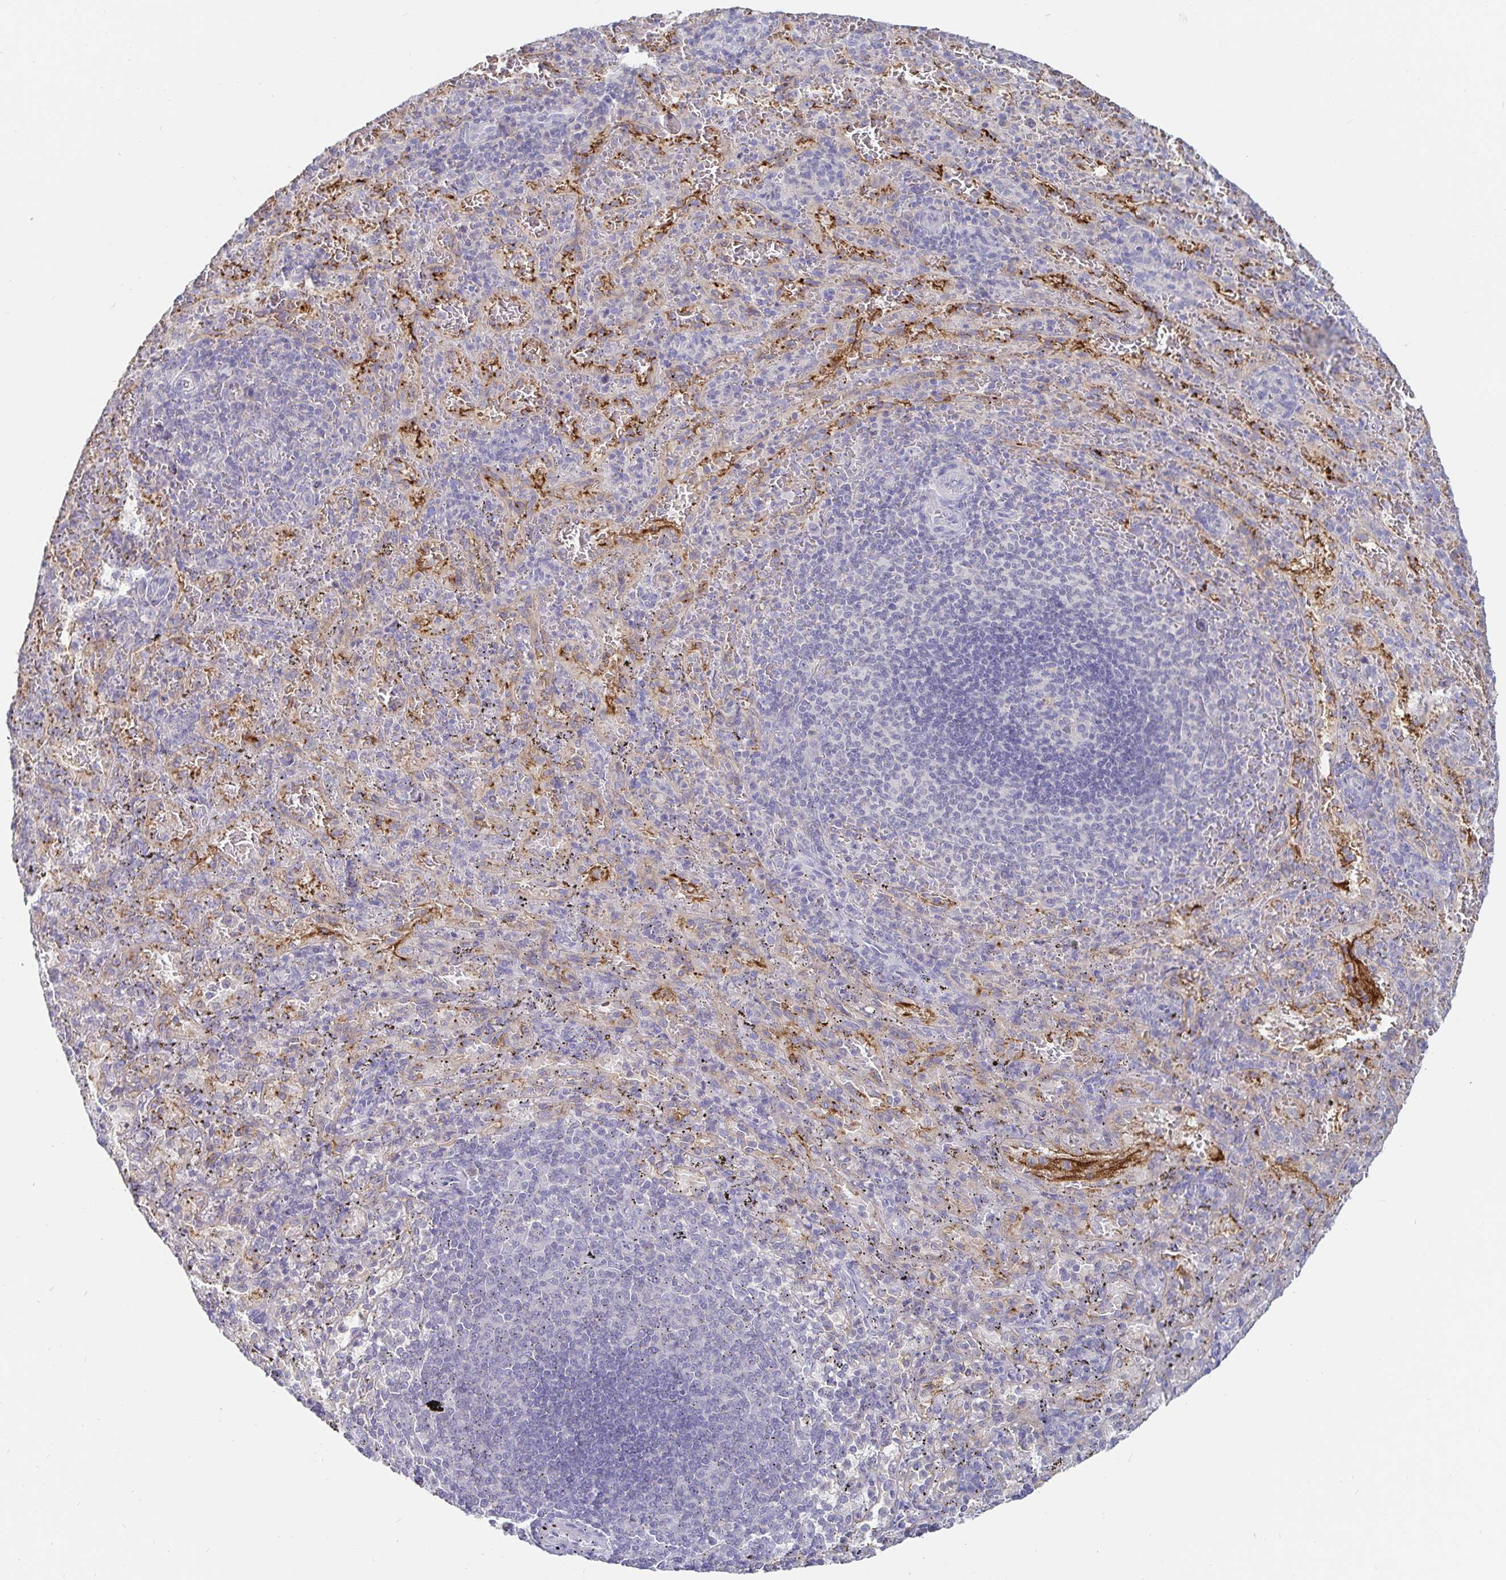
{"staining": {"intensity": "negative", "quantity": "none", "location": "none"}, "tissue": "spleen", "cell_type": "Cells in red pulp", "image_type": "normal", "snomed": [{"axis": "morphology", "description": "Normal tissue, NOS"}, {"axis": "topography", "description": "Spleen"}], "caption": "This micrograph is of unremarkable spleen stained with immunohistochemistry to label a protein in brown with the nuclei are counter-stained blue. There is no positivity in cells in red pulp. The staining was performed using DAB to visualize the protein expression in brown, while the nuclei were stained in blue with hematoxylin (Magnification: 20x).", "gene": "SPPL3", "patient": {"sex": "male", "age": 57}}